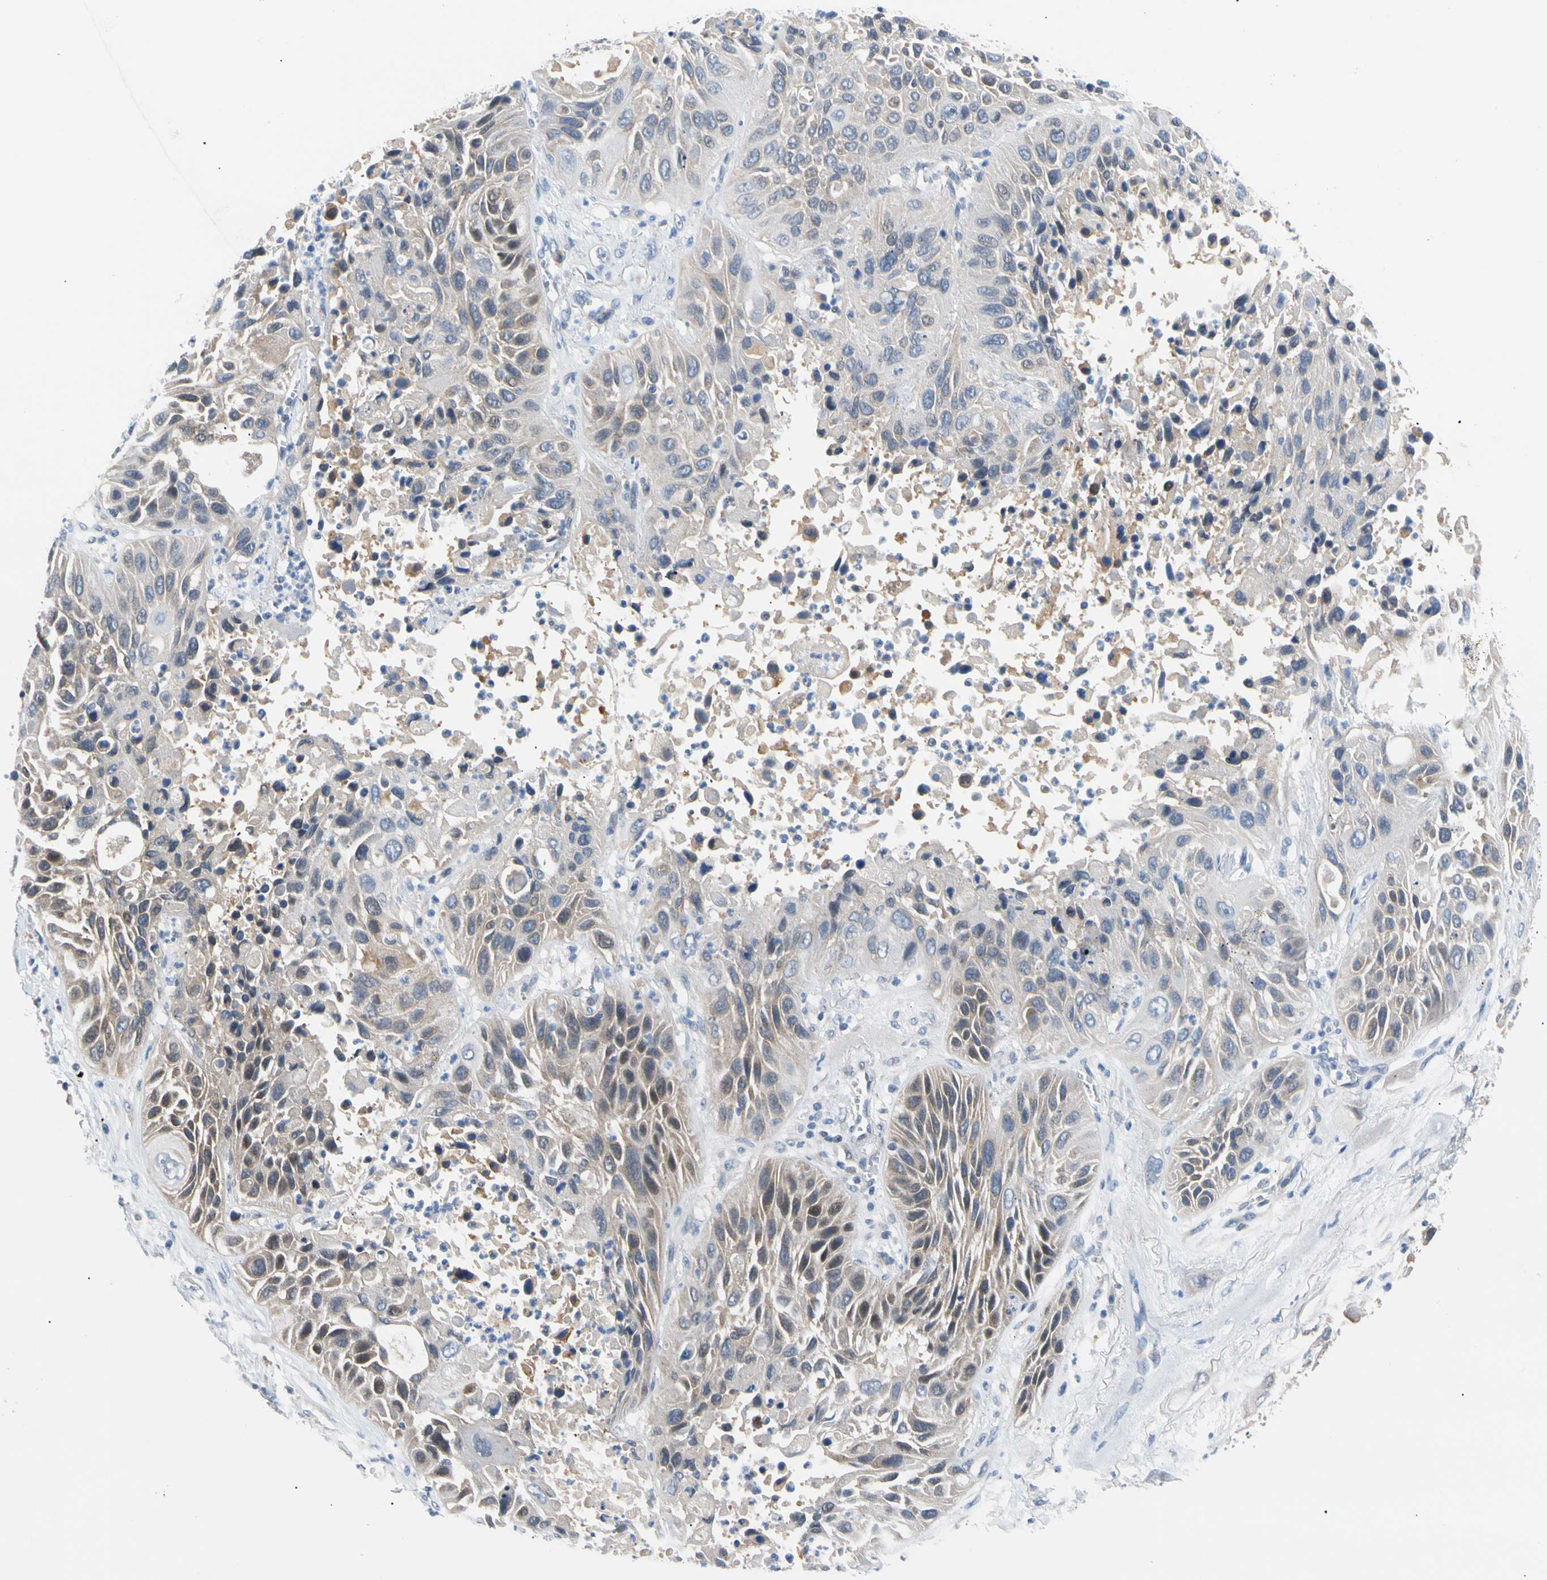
{"staining": {"intensity": "weak", "quantity": "25%-75%", "location": "cytoplasmic/membranous"}, "tissue": "lung cancer", "cell_type": "Tumor cells", "image_type": "cancer", "snomed": [{"axis": "morphology", "description": "Squamous cell carcinoma, NOS"}, {"axis": "topography", "description": "Lung"}], "caption": "Tumor cells display low levels of weak cytoplasmic/membranous staining in approximately 25%-75% of cells in lung cancer. (DAB IHC, brown staining for protein, blue staining for nuclei).", "gene": "SEC23B", "patient": {"sex": "female", "age": 76}}